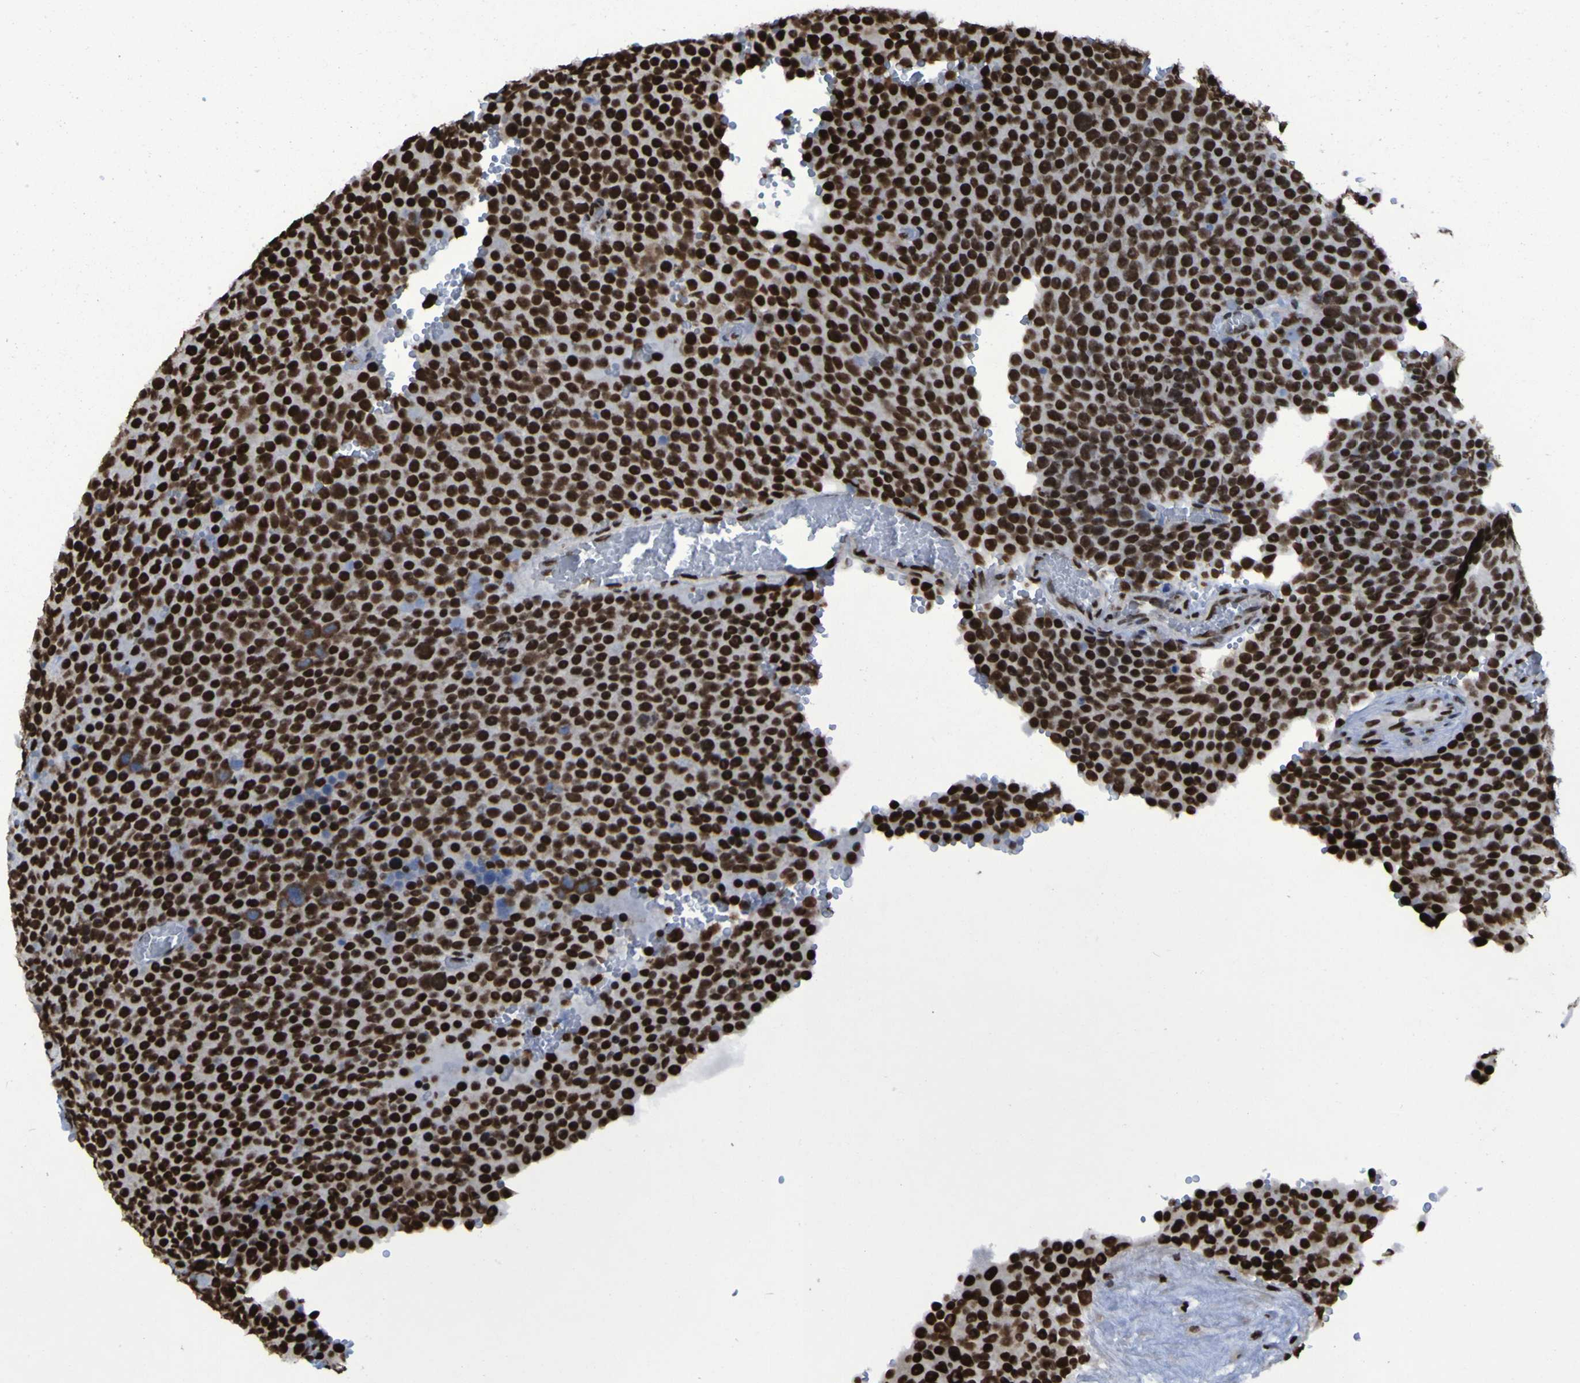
{"staining": {"intensity": "strong", "quantity": ">75%", "location": "nuclear"}, "tissue": "testis cancer", "cell_type": "Tumor cells", "image_type": "cancer", "snomed": [{"axis": "morphology", "description": "Seminoma, NOS"}, {"axis": "topography", "description": "Testis"}], "caption": "Protein staining reveals strong nuclear expression in approximately >75% of tumor cells in testis cancer.", "gene": "HNRNPR", "patient": {"sex": "male", "age": 71}}